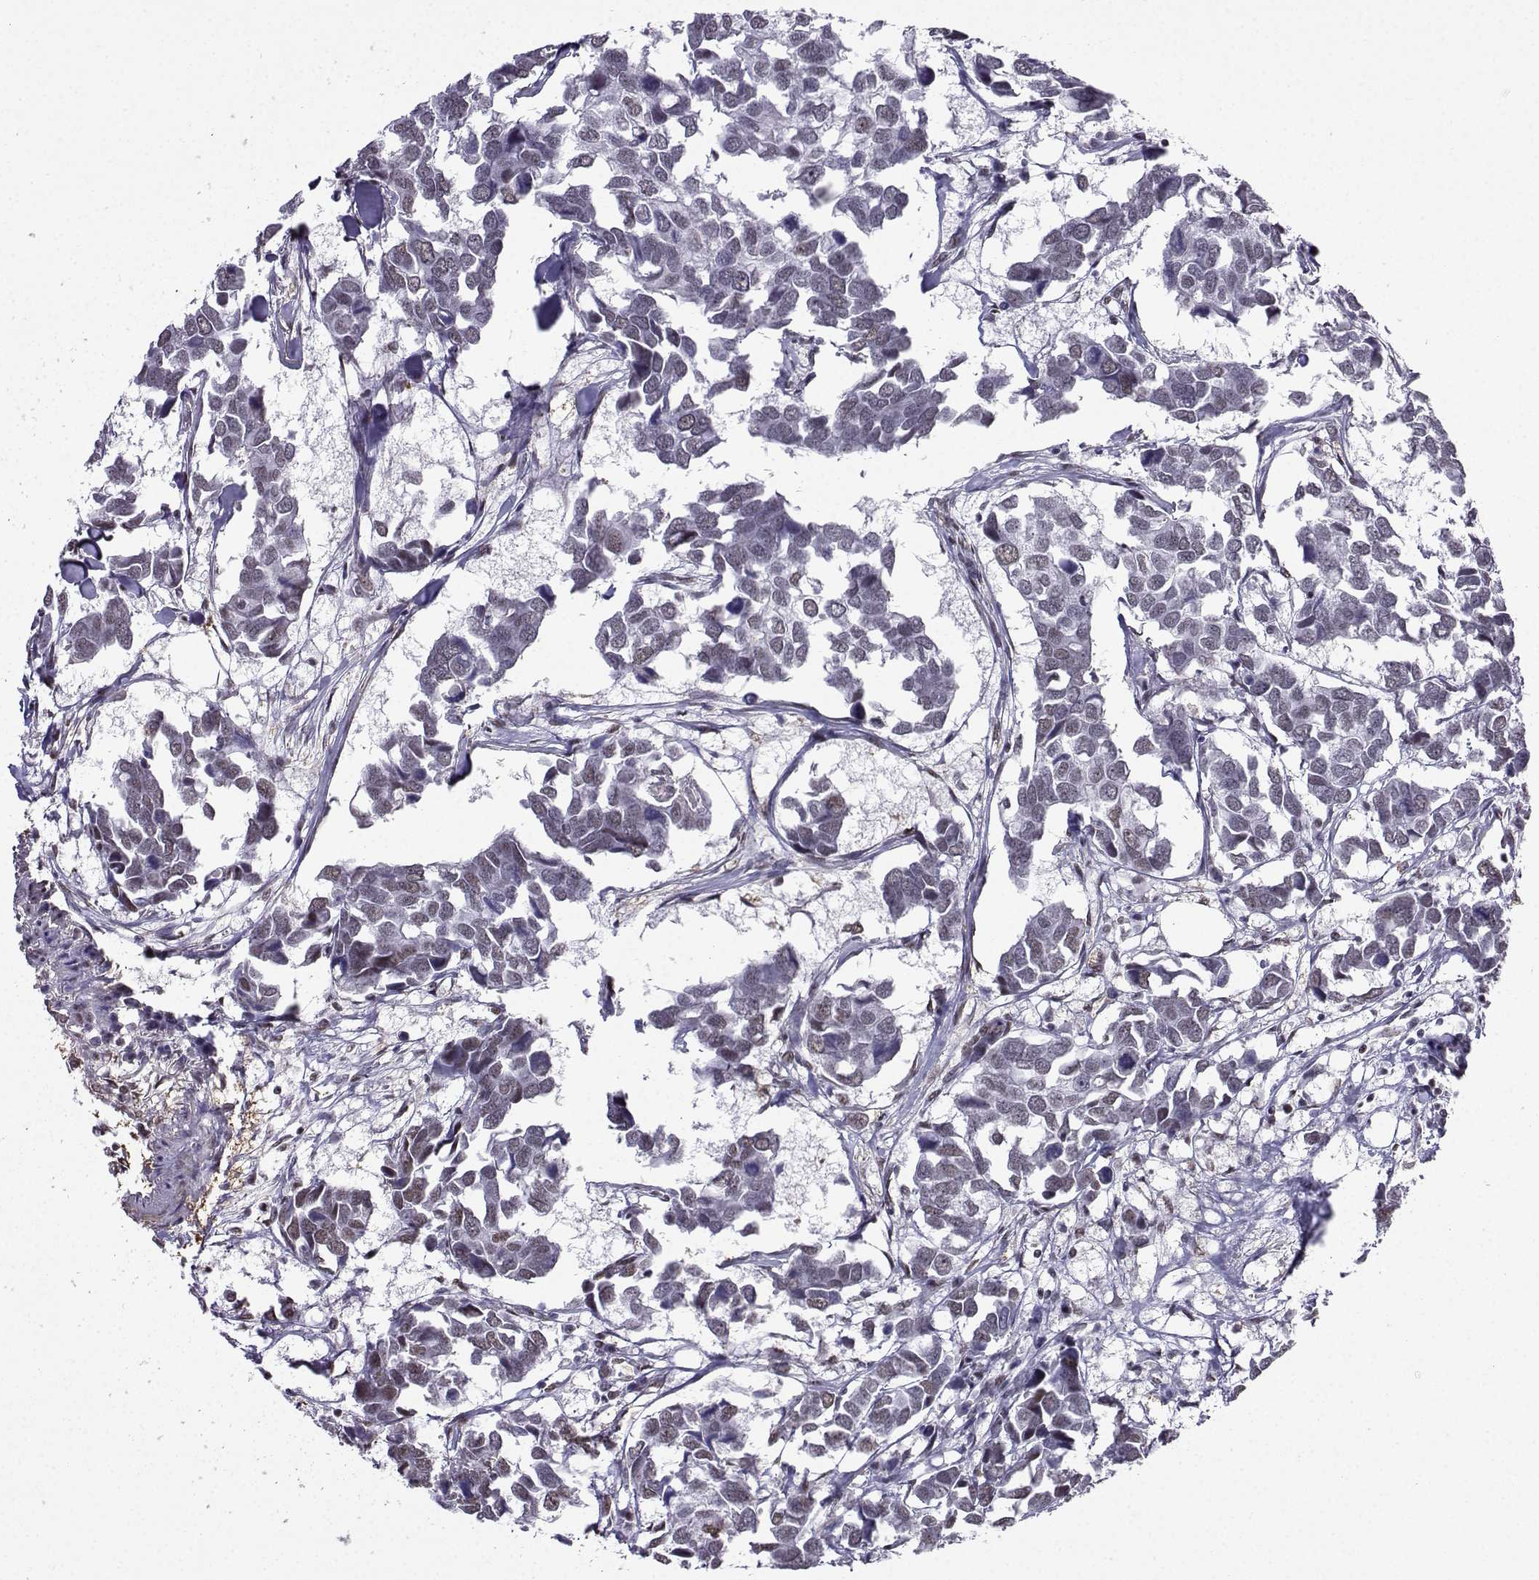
{"staining": {"intensity": "negative", "quantity": "none", "location": "none"}, "tissue": "breast cancer", "cell_type": "Tumor cells", "image_type": "cancer", "snomed": [{"axis": "morphology", "description": "Duct carcinoma"}, {"axis": "topography", "description": "Breast"}], "caption": "The immunohistochemistry micrograph has no significant staining in tumor cells of breast cancer (intraductal carcinoma) tissue.", "gene": "CCNK", "patient": {"sex": "female", "age": 83}}